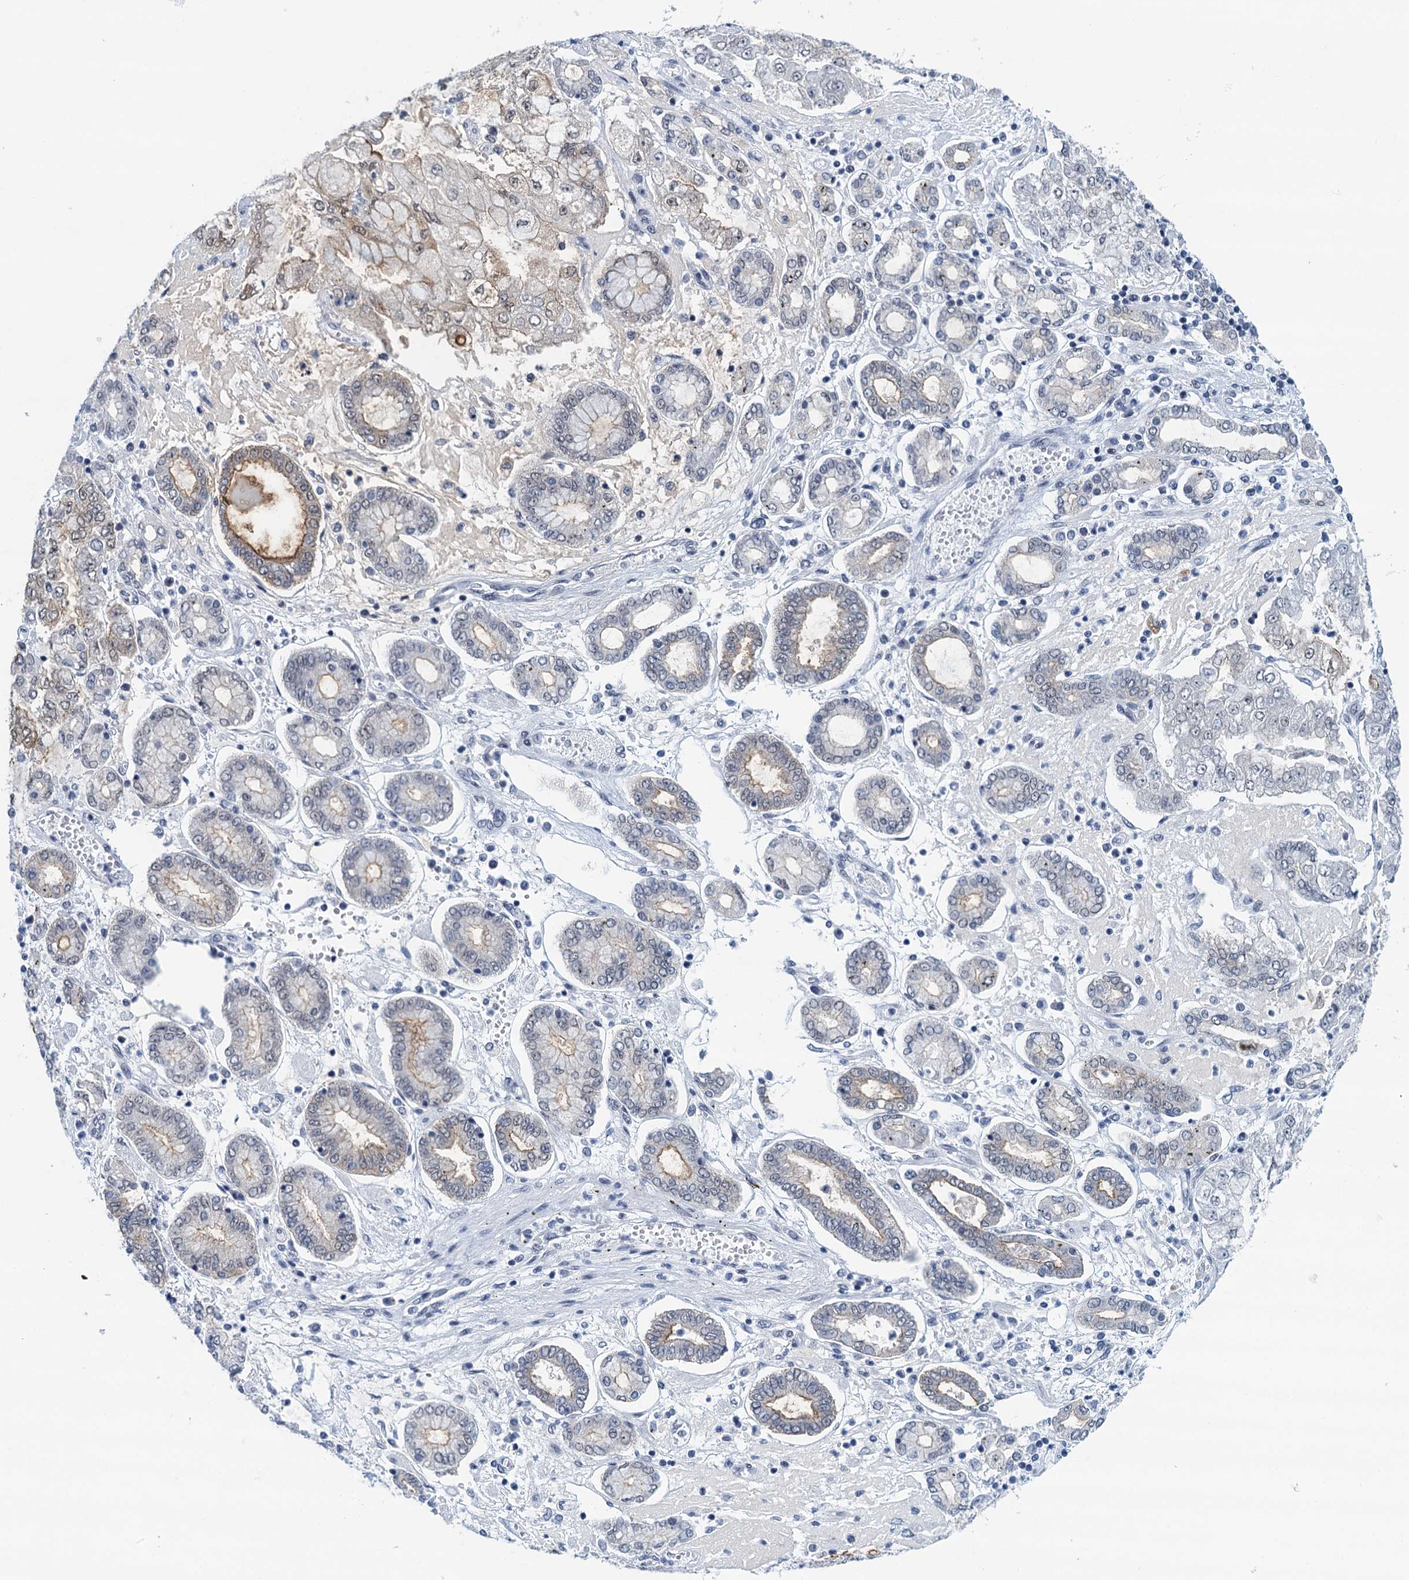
{"staining": {"intensity": "moderate", "quantity": "<25%", "location": "cytoplasmic/membranous"}, "tissue": "stomach cancer", "cell_type": "Tumor cells", "image_type": "cancer", "snomed": [{"axis": "morphology", "description": "Adenocarcinoma, NOS"}, {"axis": "topography", "description": "Stomach"}], "caption": "Immunohistochemical staining of human stomach adenocarcinoma demonstrates moderate cytoplasmic/membranous protein staining in approximately <25% of tumor cells.", "gene": "EPS8L1", "patient": {"sex": "male", "age": 76}}